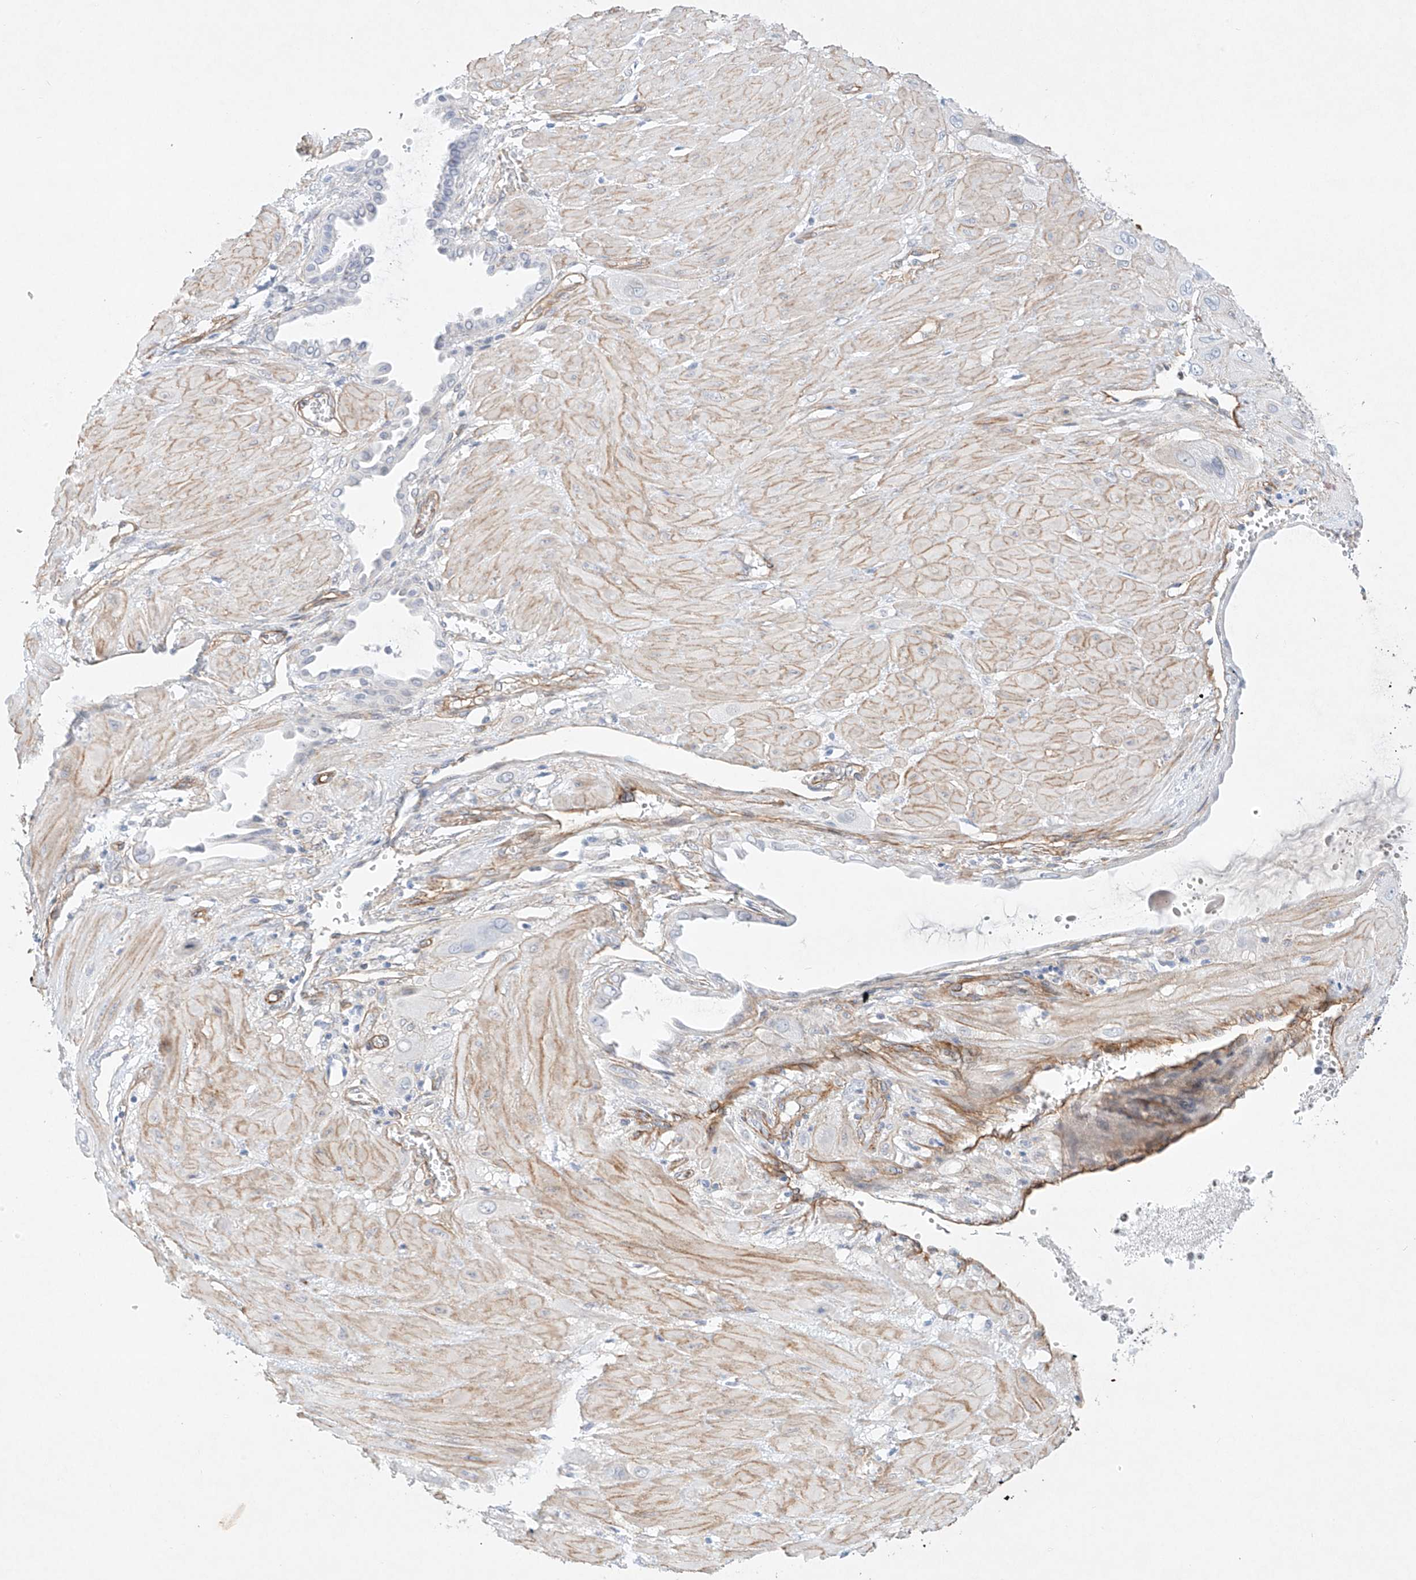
{"staining": {"intensity": "negative", "quantity": "none", "location": "none"}, "tissue": "cervical cancer", "cell_type": "Tumor cells", "image_type": "cancer", "snomed": [{"axis": "morphology", "description": "Squamous cell carcinoma, NOS"}, {"axis": "topography", "description": "Cervix"}], "caption": "Tumor cells are negative for brown protein staining in squamous cell carcinoma (cervical).", "gene": "REEP2", "patient": {"sex": "female", "age": 34}}